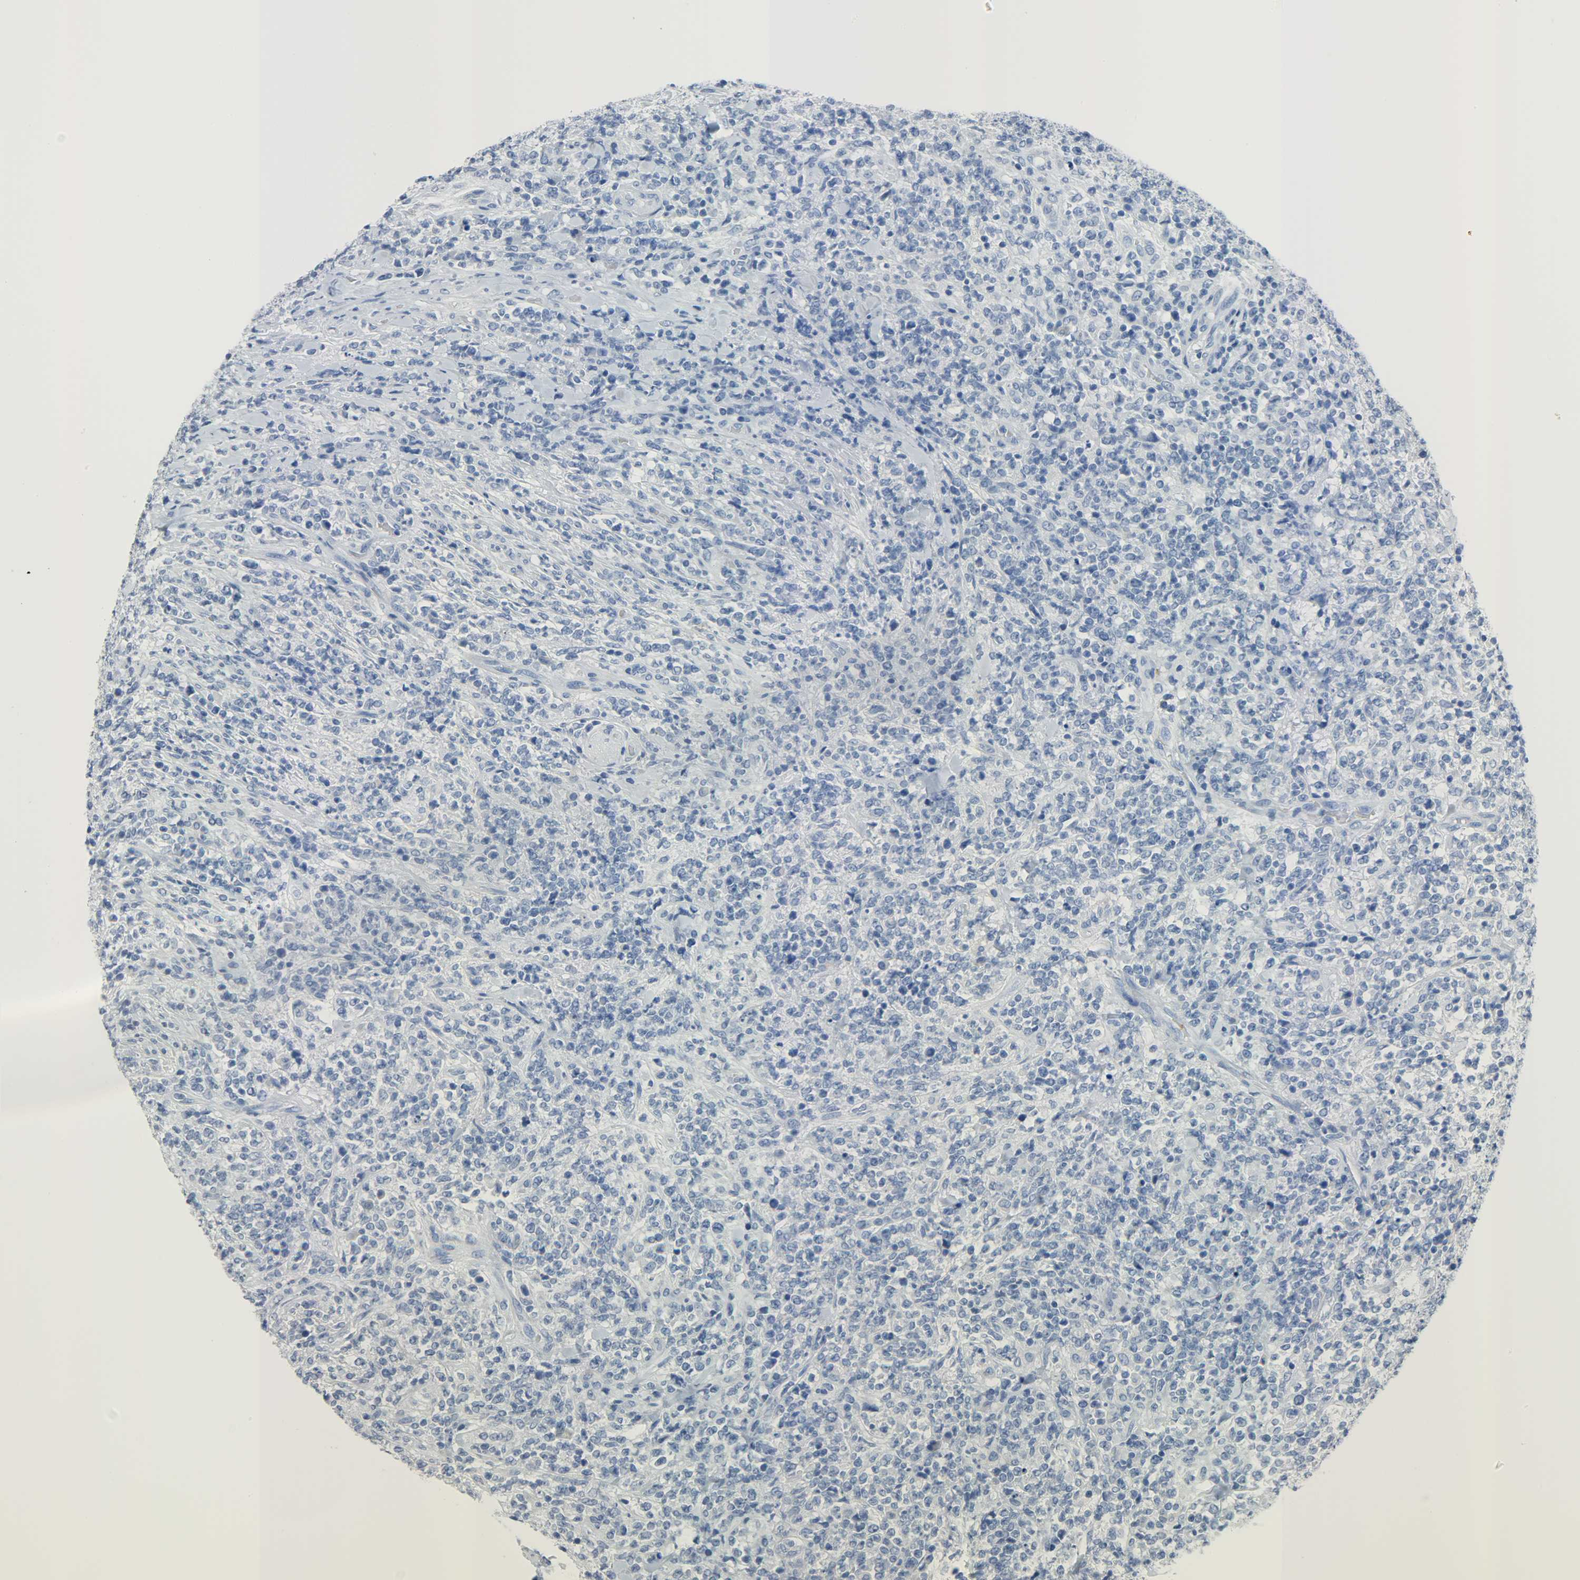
{"staining": {"intensity": "negative", "quantity": "none", "location": "none"}, "tissue": "lymphoma", "cell_type": "Tumor cells", "image_type": "cancer", "snomed": [{"axis": "morphology", "description": "Malignant lymphoma, non-Hodgkin's type, High grade"}, {"axis": "topography", "description": "Soft tissue"}], "caption": "The micrograph shows no staining of tumor cells in lymphoma.", "gene": "CA3", "patient": {"sex": "male", "age": 18}}